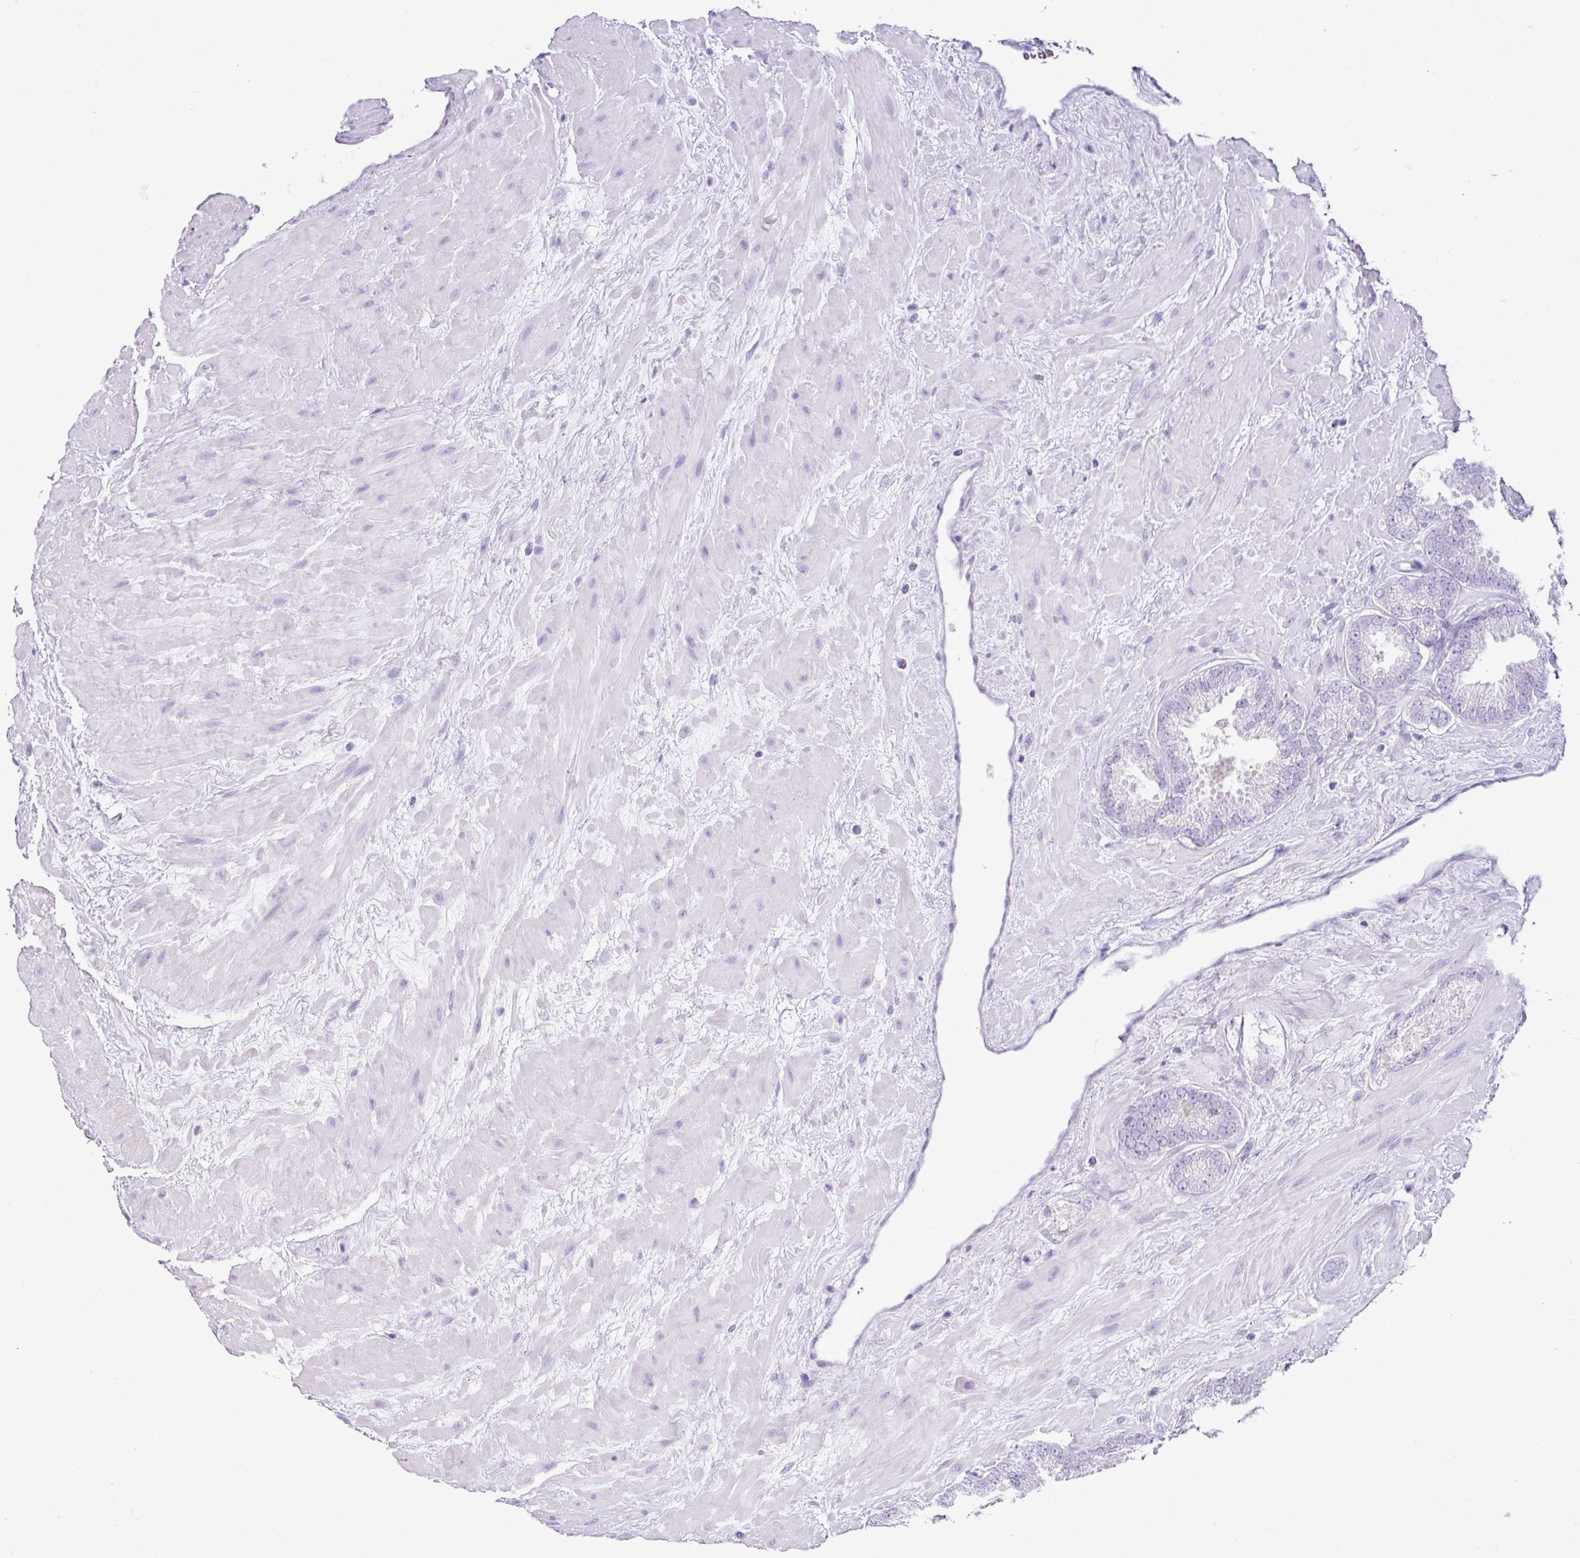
{"staining": {"intensity": "negative", "quantity": "none", "location": "none"}, "tissue": "prostate cancer", "cell_type": "Tumor cells", "image_type": "cancer", "snomed": [{"axis": "morphology", "description": "Adenocarcinoma, Low grade"}, {"axis": "topography", "description": "Prostate"}], "caption": "A histopathology image of prostate cancer (low-grade adenocarcinoma) stained for a protein demonstrates no brown staining in tumor cells.", "gene": "LILRB4", "patient": {"sex": "male", "age": 62}}